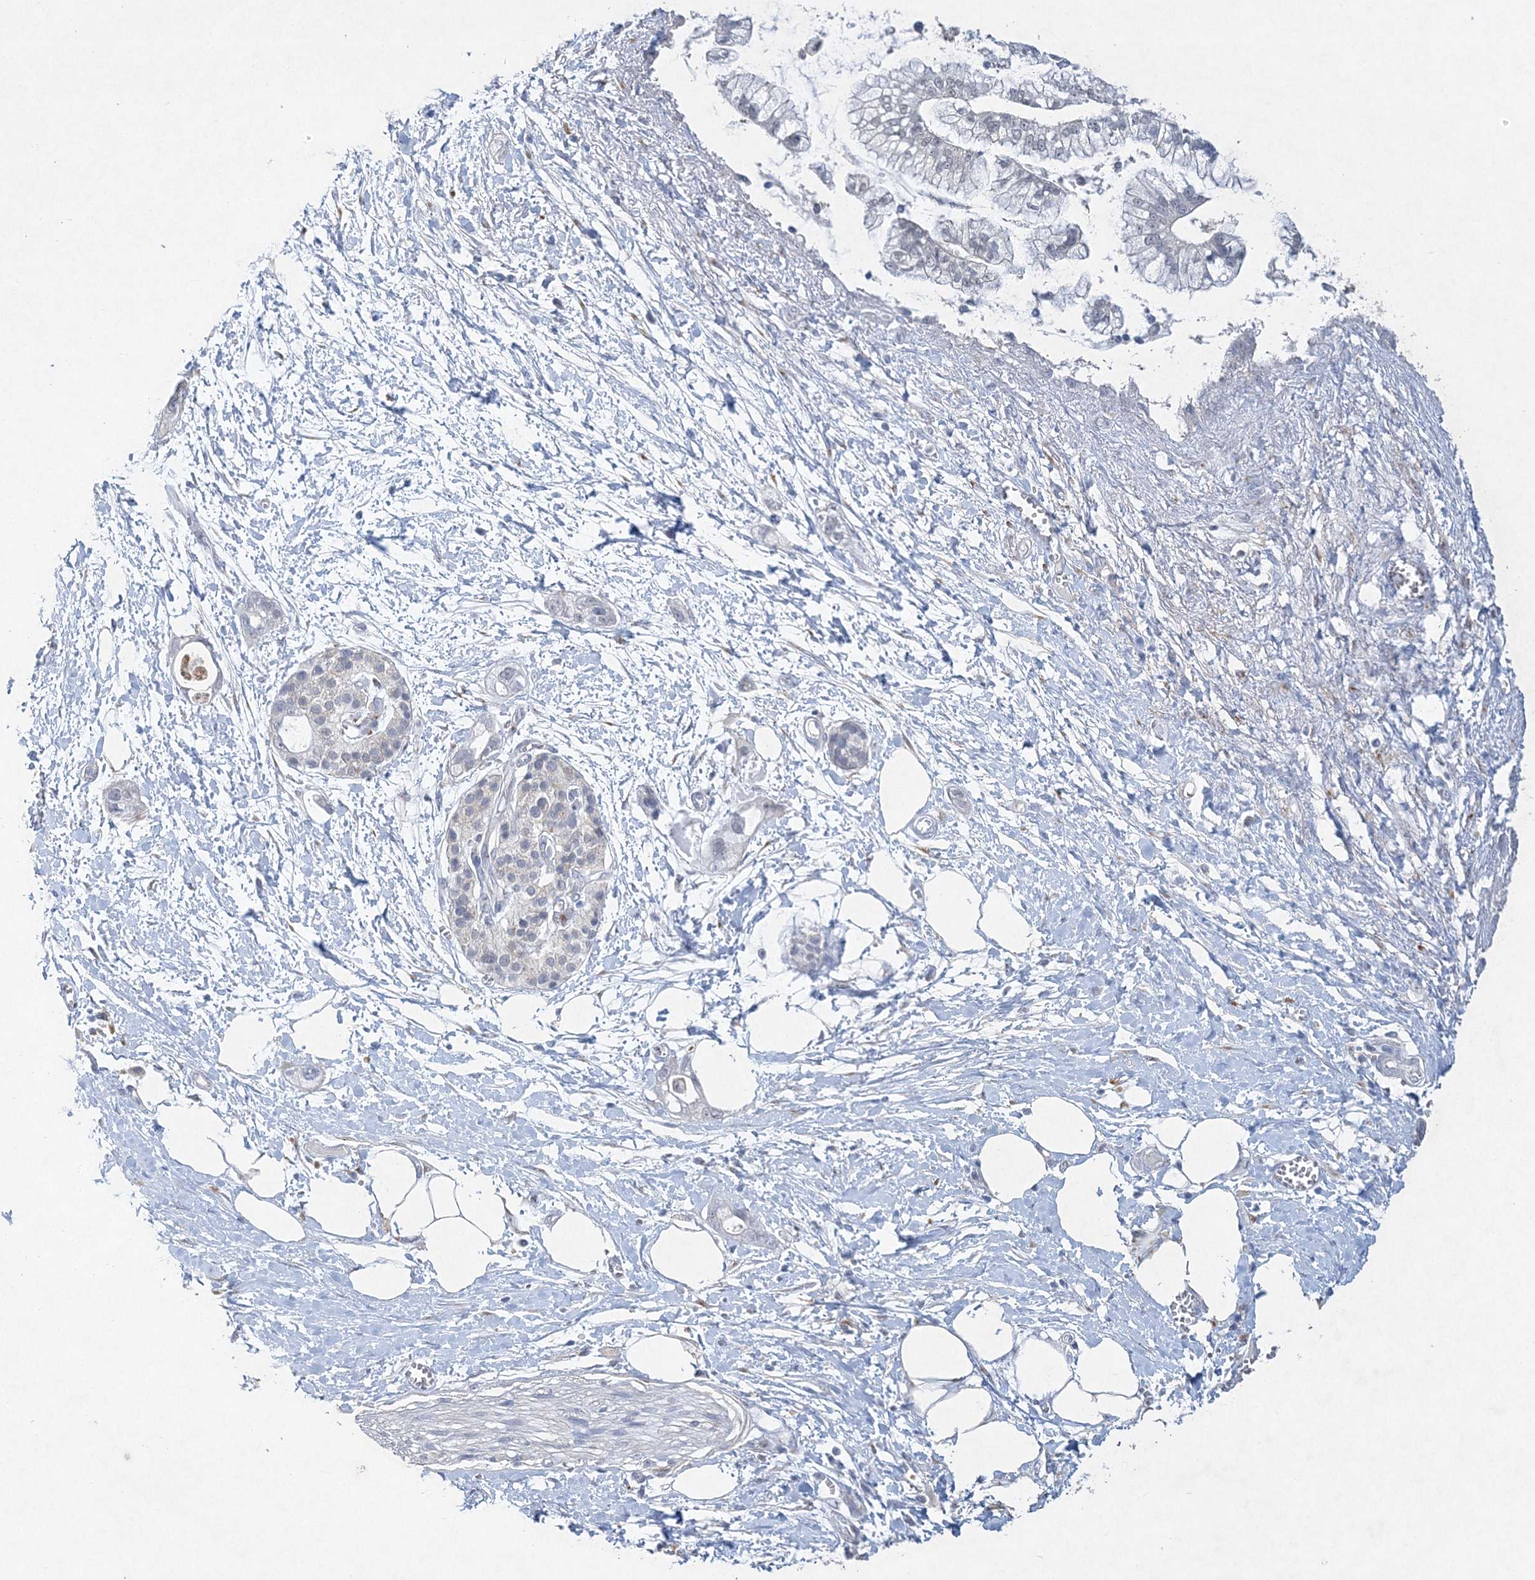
{"staining": {"intensity": "negative", "quantity": "none", "location": "none"}, "tissue": "pancreatic cancer", "cell_type": "Tumor cells", "image_type": "cancer", "snomed": [{"axis": "morphology", "description": "Adenocarcinoma, NOS"}, {"axis": "topography", "description": "Pancreas"}], "caption": "An image of human pancreatic cancer is negative for staining in tumor cells. (DAB immunohistochemistry (IHC), high magnification).", "gene": "MAT2B", "patient": {"sex": "male", "age": 68}}